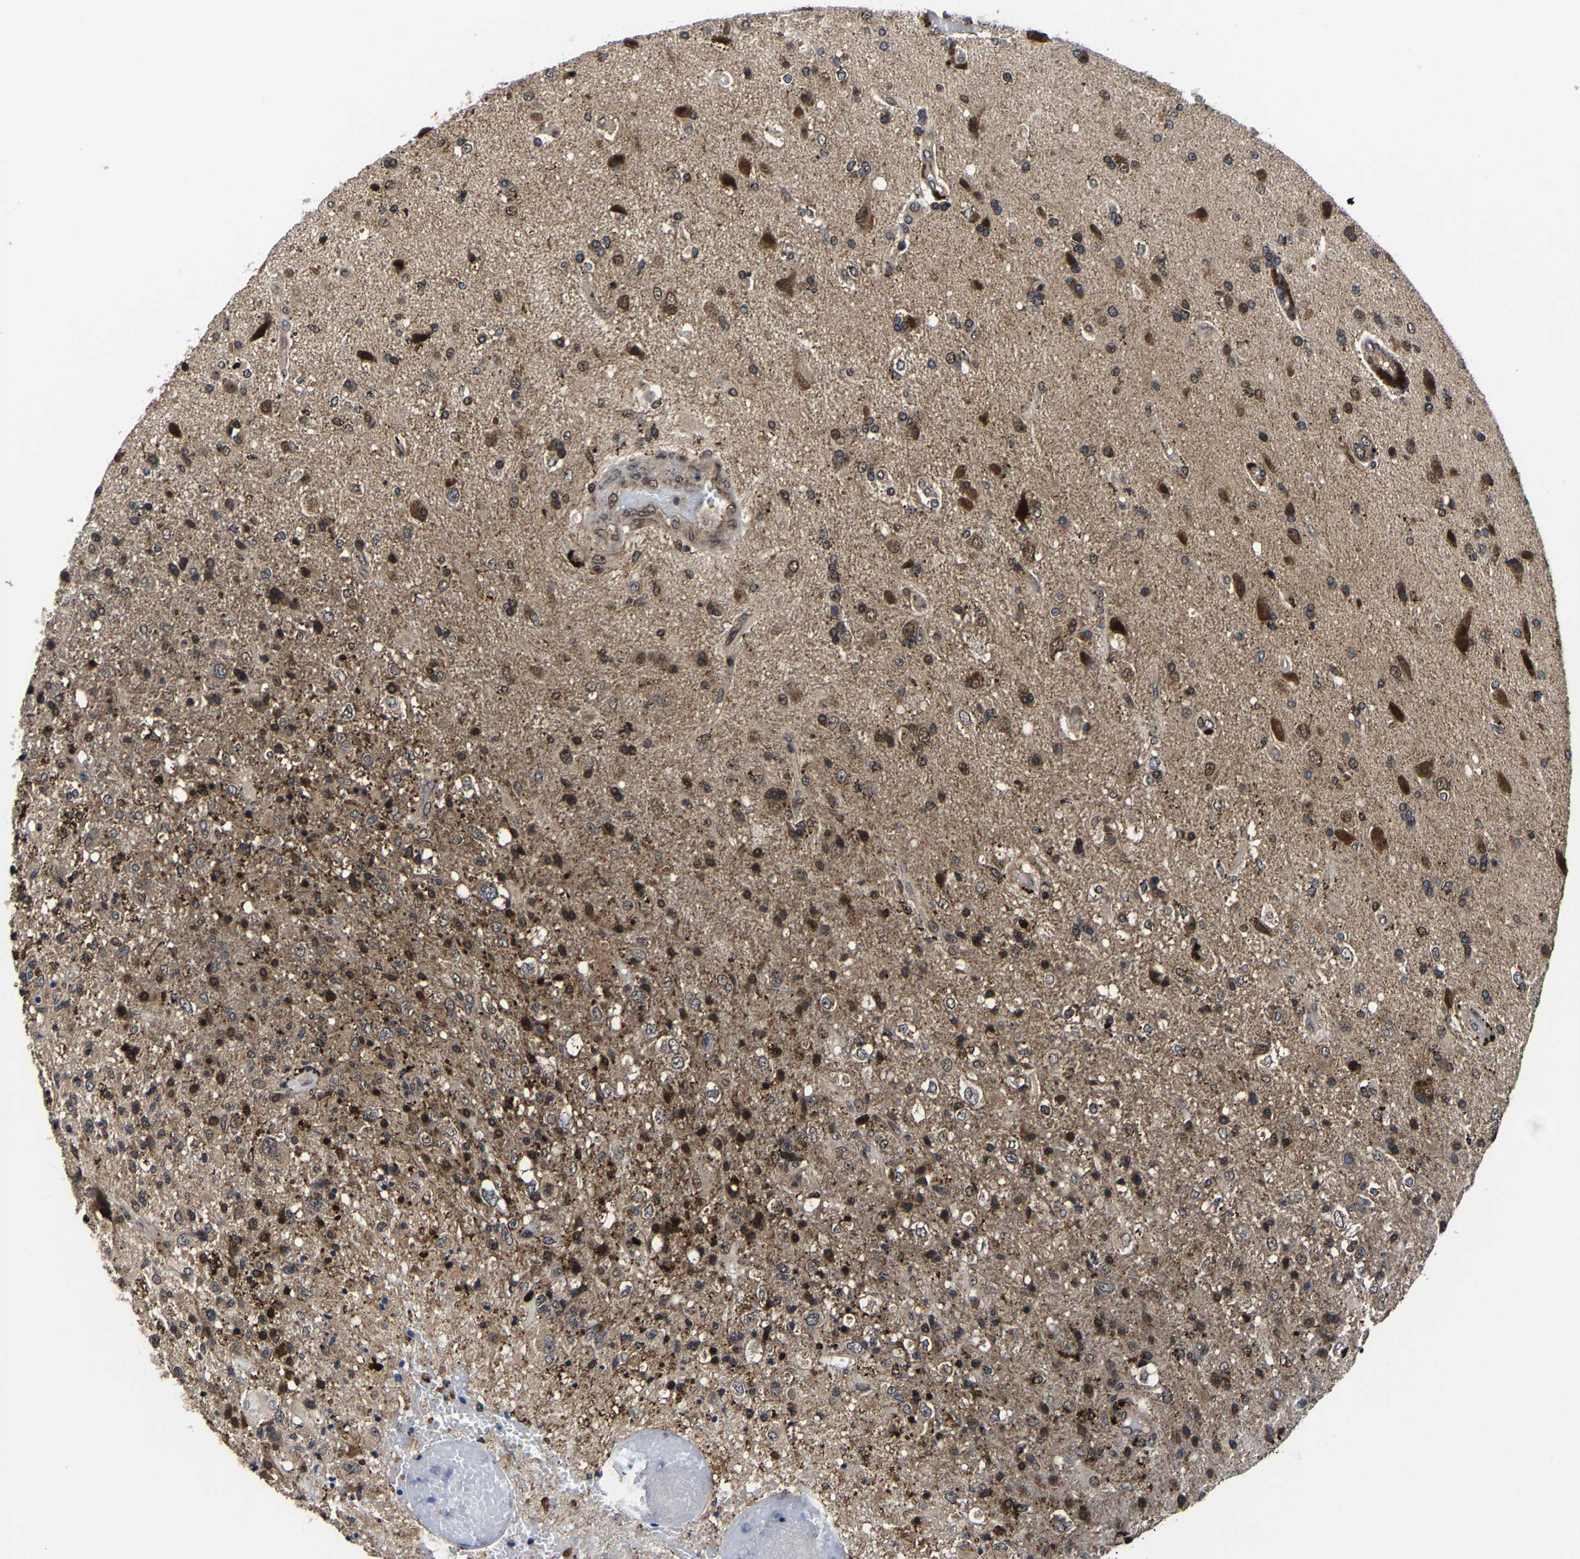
{"staining": {"intensity": "strong", "quantity": "25%-75%", "location": "cytoplasmic/membranous,nuclear"}, "tissue": "glioma", "cell_type": "Tumor cells", "image_type": "cancer", "snomed": [{"axis": "morphology", "description": "Glioma, malignant, High grade"}, {"axis": "topography", "description": "Brain"}], "caption": "High-magnification brightfield microscopy of malignant glioma (high-grade) stained with DAB (brown) and counterstained with hematoxylin (blue). tumor cells exhibit strong cytoplasmic/membranous and nuclear expression is seen in about25%-75% of cells. (IHC, brightfield microscopy, high magnification).", "gene": "ZCCHC7", "patient": {"sex": "male", "age": 72}}